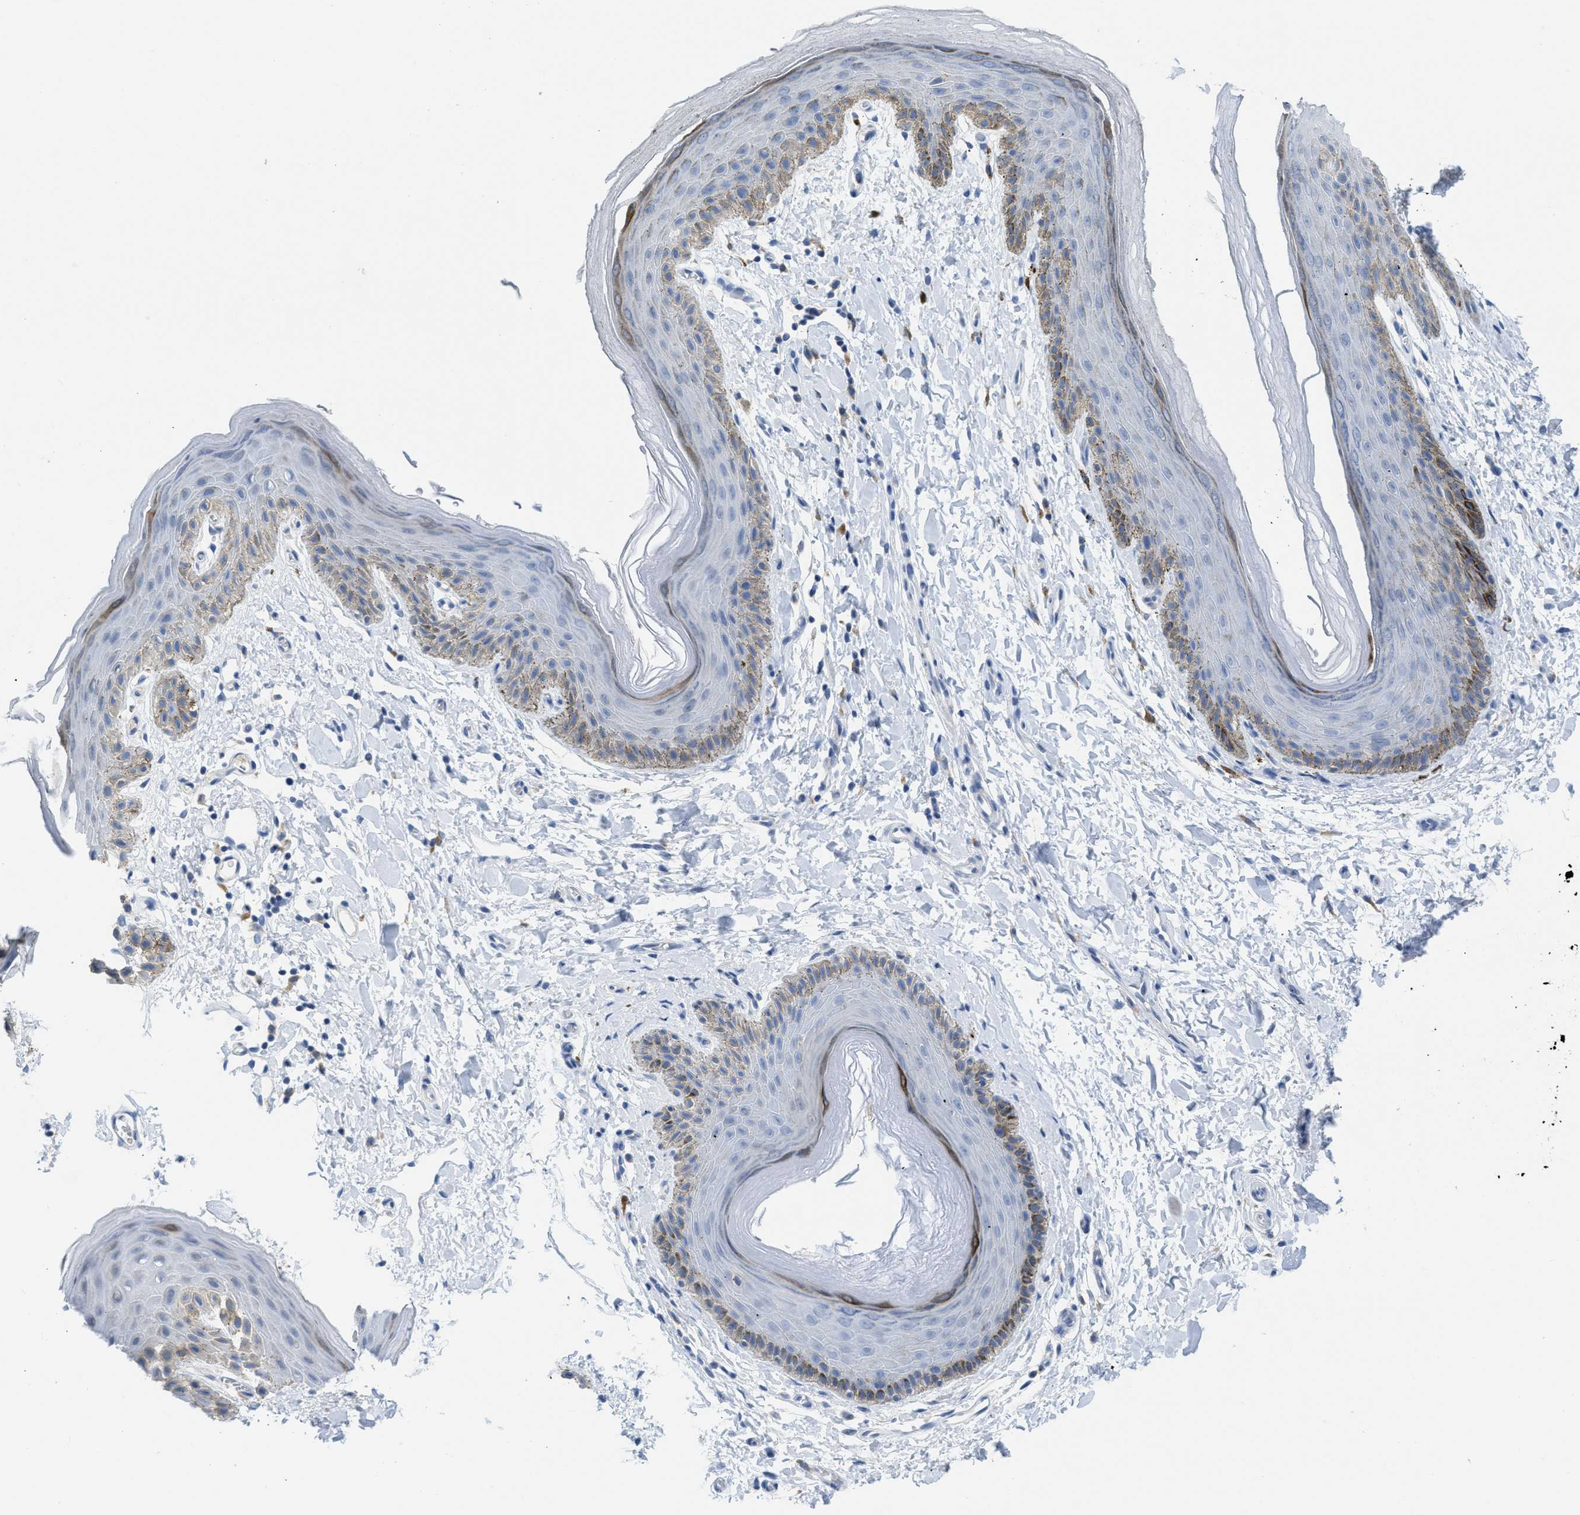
{"staining": {"intensity": "moderate", "quantity": "<25%", "location": "cytoplasmic/membranous"}, "tissue": "skin", "cell_type": "Epidermal cells", "image_type": "normal", "snomed": [{"axis": "morphology", "description": "Normal tissue, NOS"}, {"axis": "topography", "description": "Anal"}], "caption": "Epidermal cells demonstrate low levels of moderate cytoplasmic/membranous staining in approximately <25% of cells in unremarkable human skin. Nuclei are stained in blue.", "gene": "CNNM4", "patient": {"sex": "male", "age": 44}}